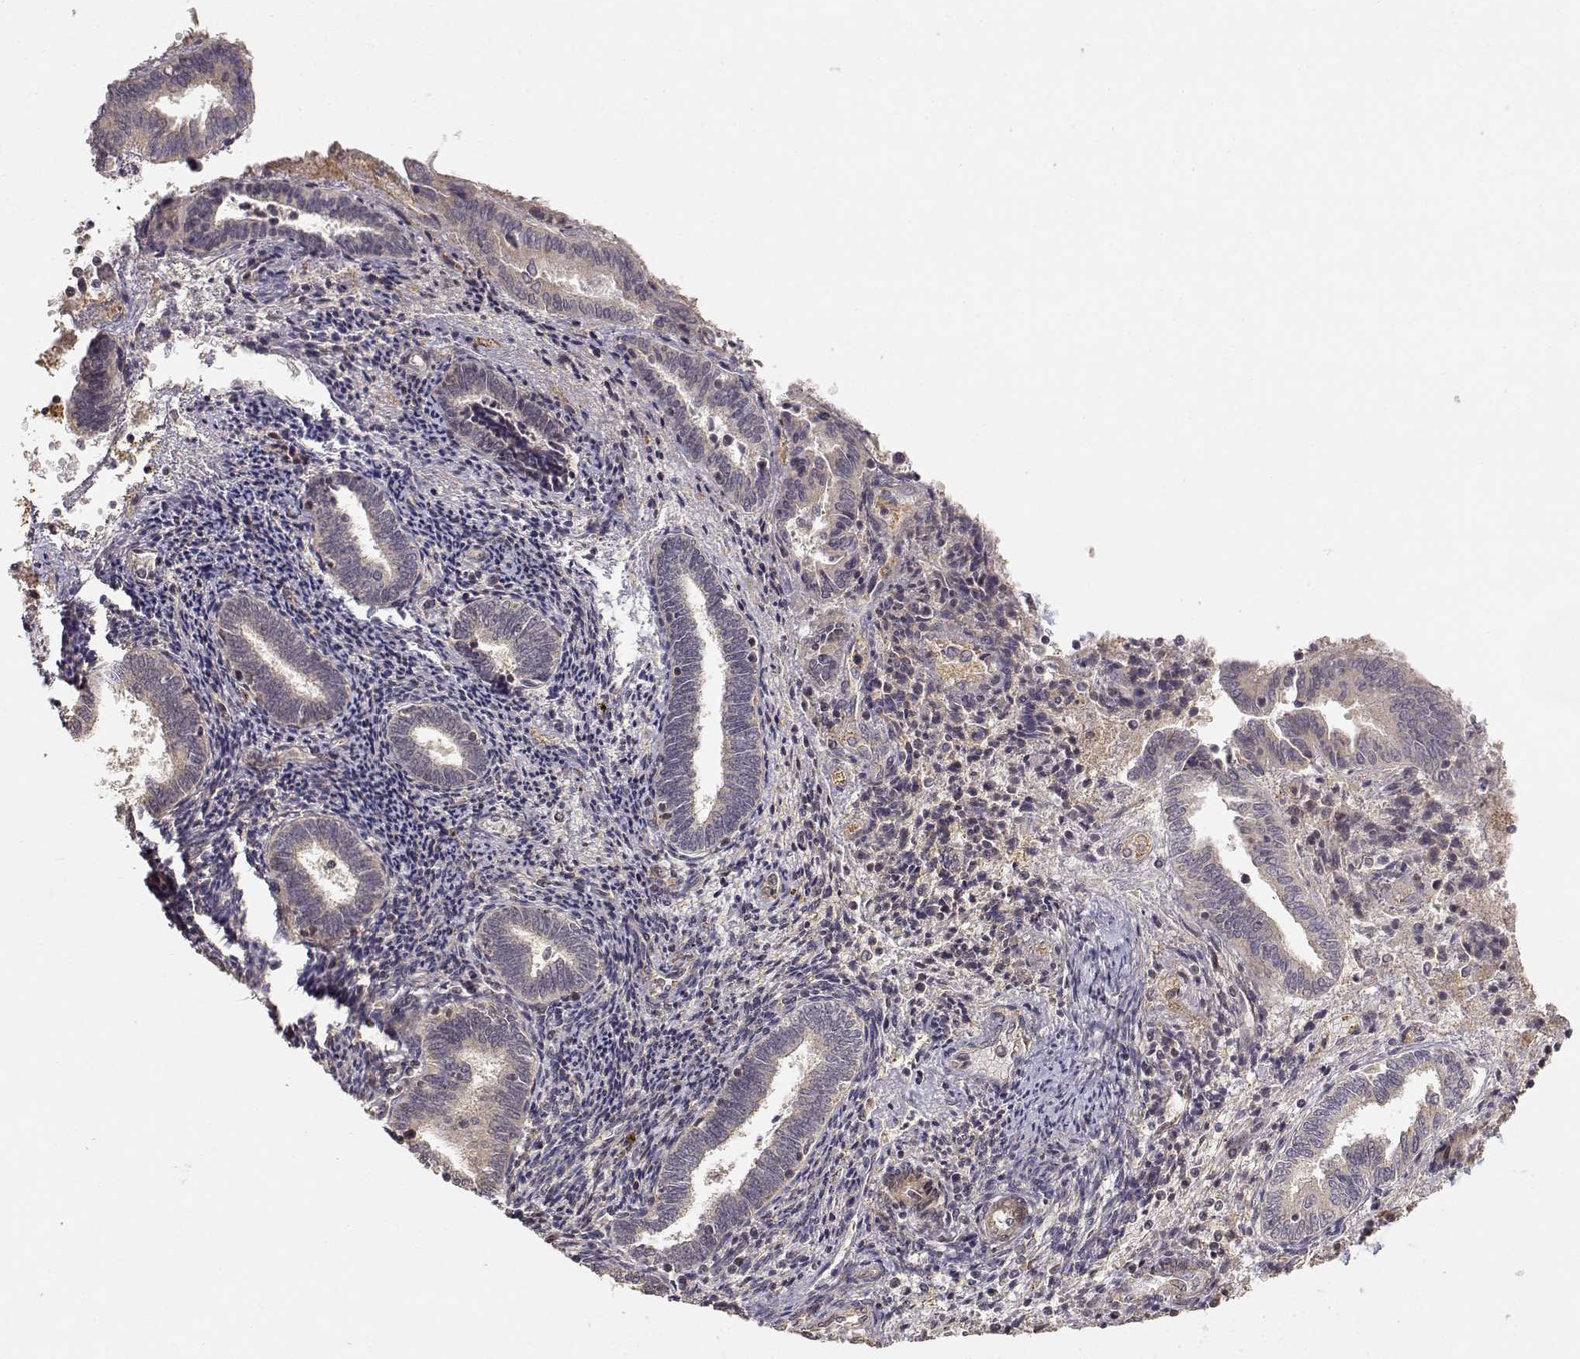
{"staining": {"intensity": "negative", "quantity": "none", "location": "none"}, "tissue": "endometrium", "cell_type": "Cells in endometrial stroma", "image_type": "normal", "snomed": [{"axis": "morphology", "description": "Normal tissue, NOS"}, {"axis": "topography", "description": "Endometrium"}], "caption": "IHC of benign human endometrium demonstrates no expression in cells in endometrial stroma. The staining was performed using DAB (3,3'-diaminobenzidine) to visualize the protein expression in brown, while the nuclei were stained in blue with hematoxylin (Magnification: 20x).", "gene": "PICK1", "patient": {"sex": "female", "age": 42}}